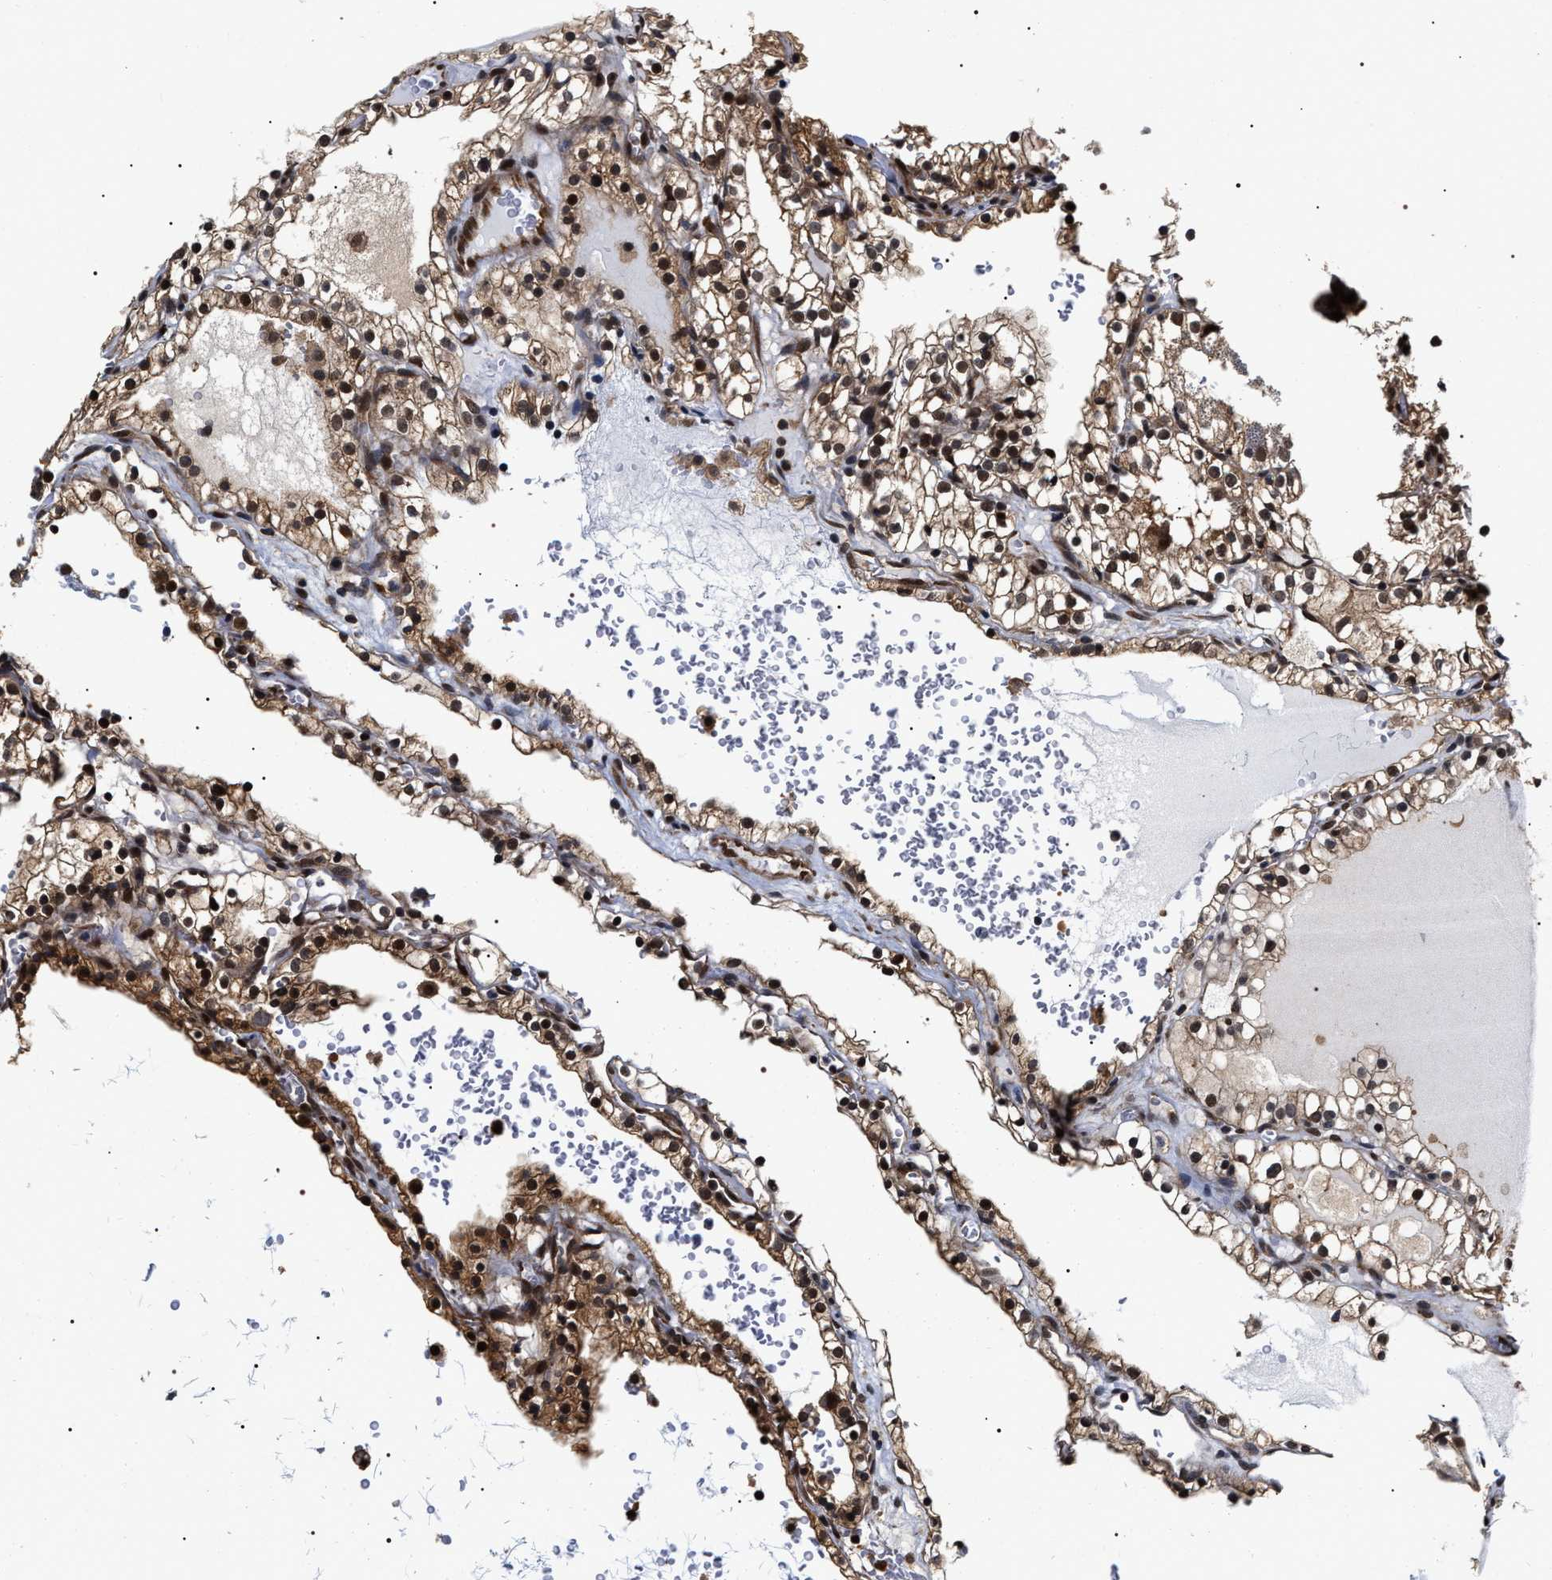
{"staining": {"intensity": "strong", "quantity": ">75%", "location": "cytoplasmic/membranous,nuclear"}, "tissue": "renal cancer", "cell_type": "Tumor cells", "image_type": "cancer", "snomed": [{"axis": "morphology", "description": "Adenocarcinoma, NOS"}, {"axis": "topography", "description": "Kidney"}], "caption": "Renal cancer (adenocarcinoma) tissue exhibits strong cytoplasmic/membranous and nuclear staining in approximately >75% of tumor cells, visualized by immunohistochemistry.", "gene": "BAG6", "patient": {"sex": "female", "age": 41}}